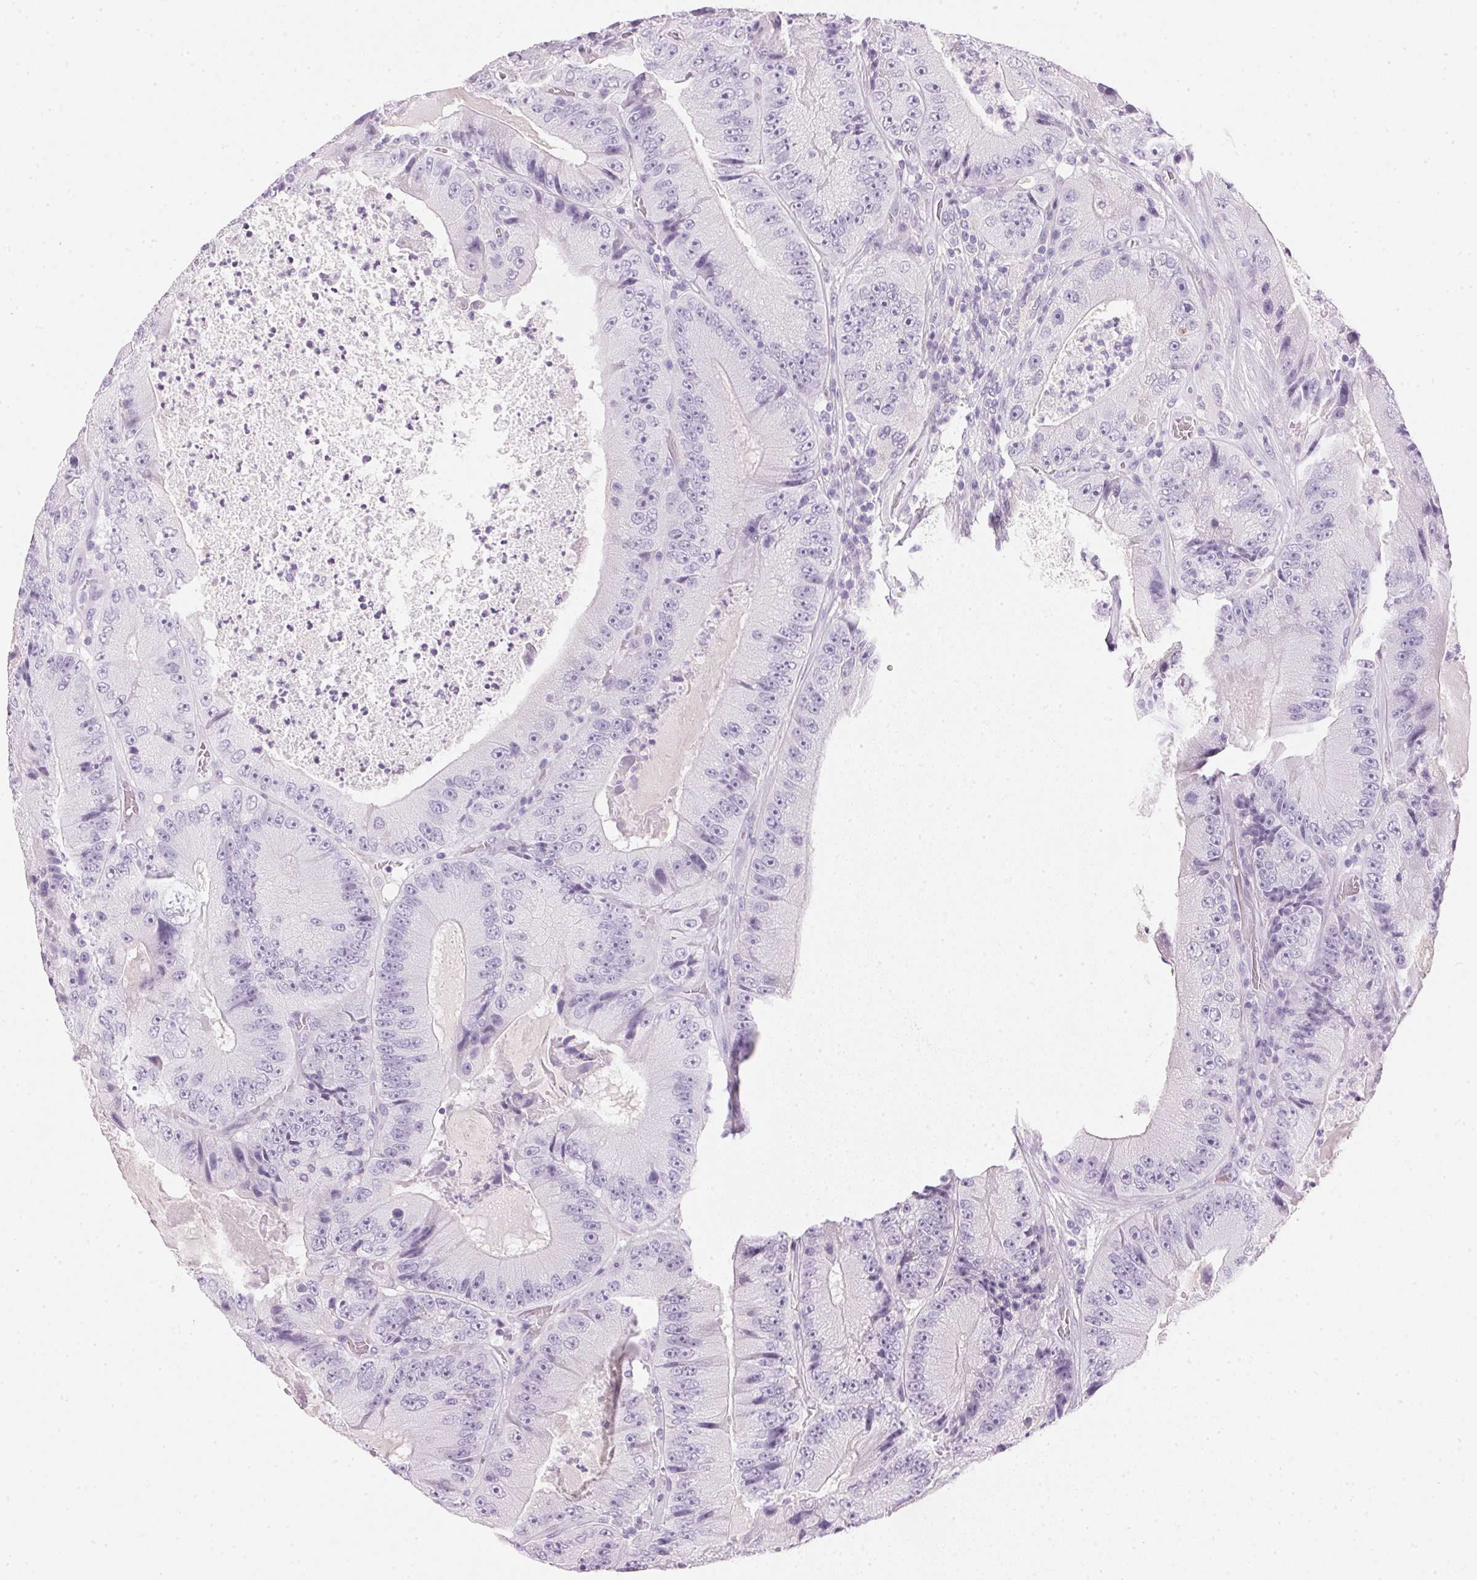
{"staining": {"intensity": "negative", "quantity": "none", "location": "none"}, "tissue": "colorectal cancer", "cell_type": "Tumor cells", "image_type": "cancer", "snomed": [{"axis": "morphology", "description": "Adenocarcinoma, NOS"}, {"axis": "topography", "description": "Colon"}], "caption": "Tumor cells show no significant protein positivity in adenocarcinoma (colorectal).", "gene": "IGFBP1", "patient": {"sex": "female", "age": 86}}